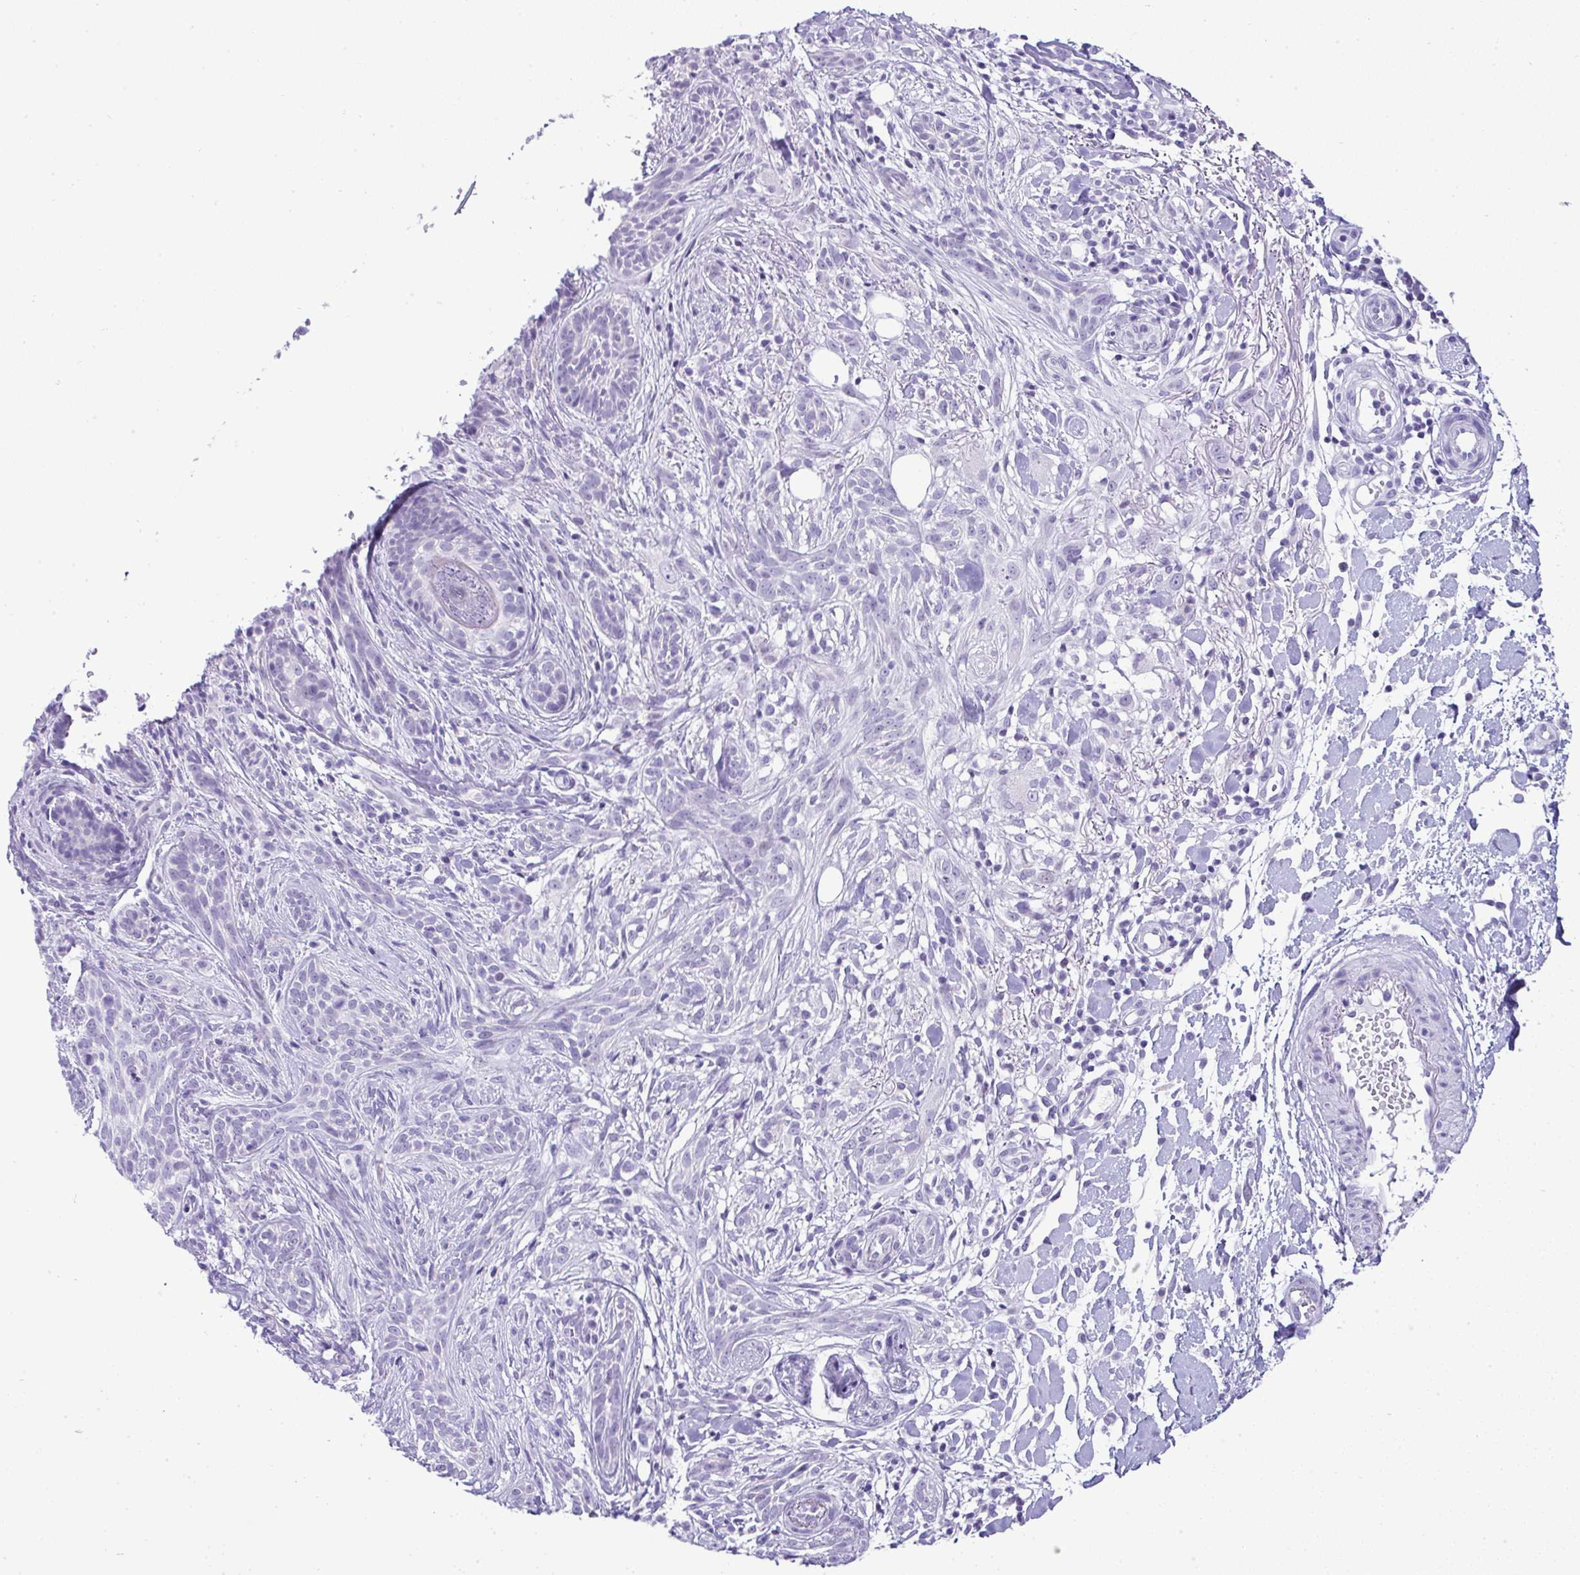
{"staining": {"intensity": "negative", "quantity": "none", "location": "none"}, "tissue": "skin cancer", "cell_type": "Tumor cells", "image_type": "cancer", "snomed": [{"axis": "morphology", "description": "Basal cell carcinoma"}, {"axis": "topography", "description": "Skin"}], "caption": "Human skin cancer (basal cell carcinoma) stained for a protein using IHC shows no positivity in tumor cells.", "gene": "RNF183", "patient": {"sex": "male", "age": 75}}